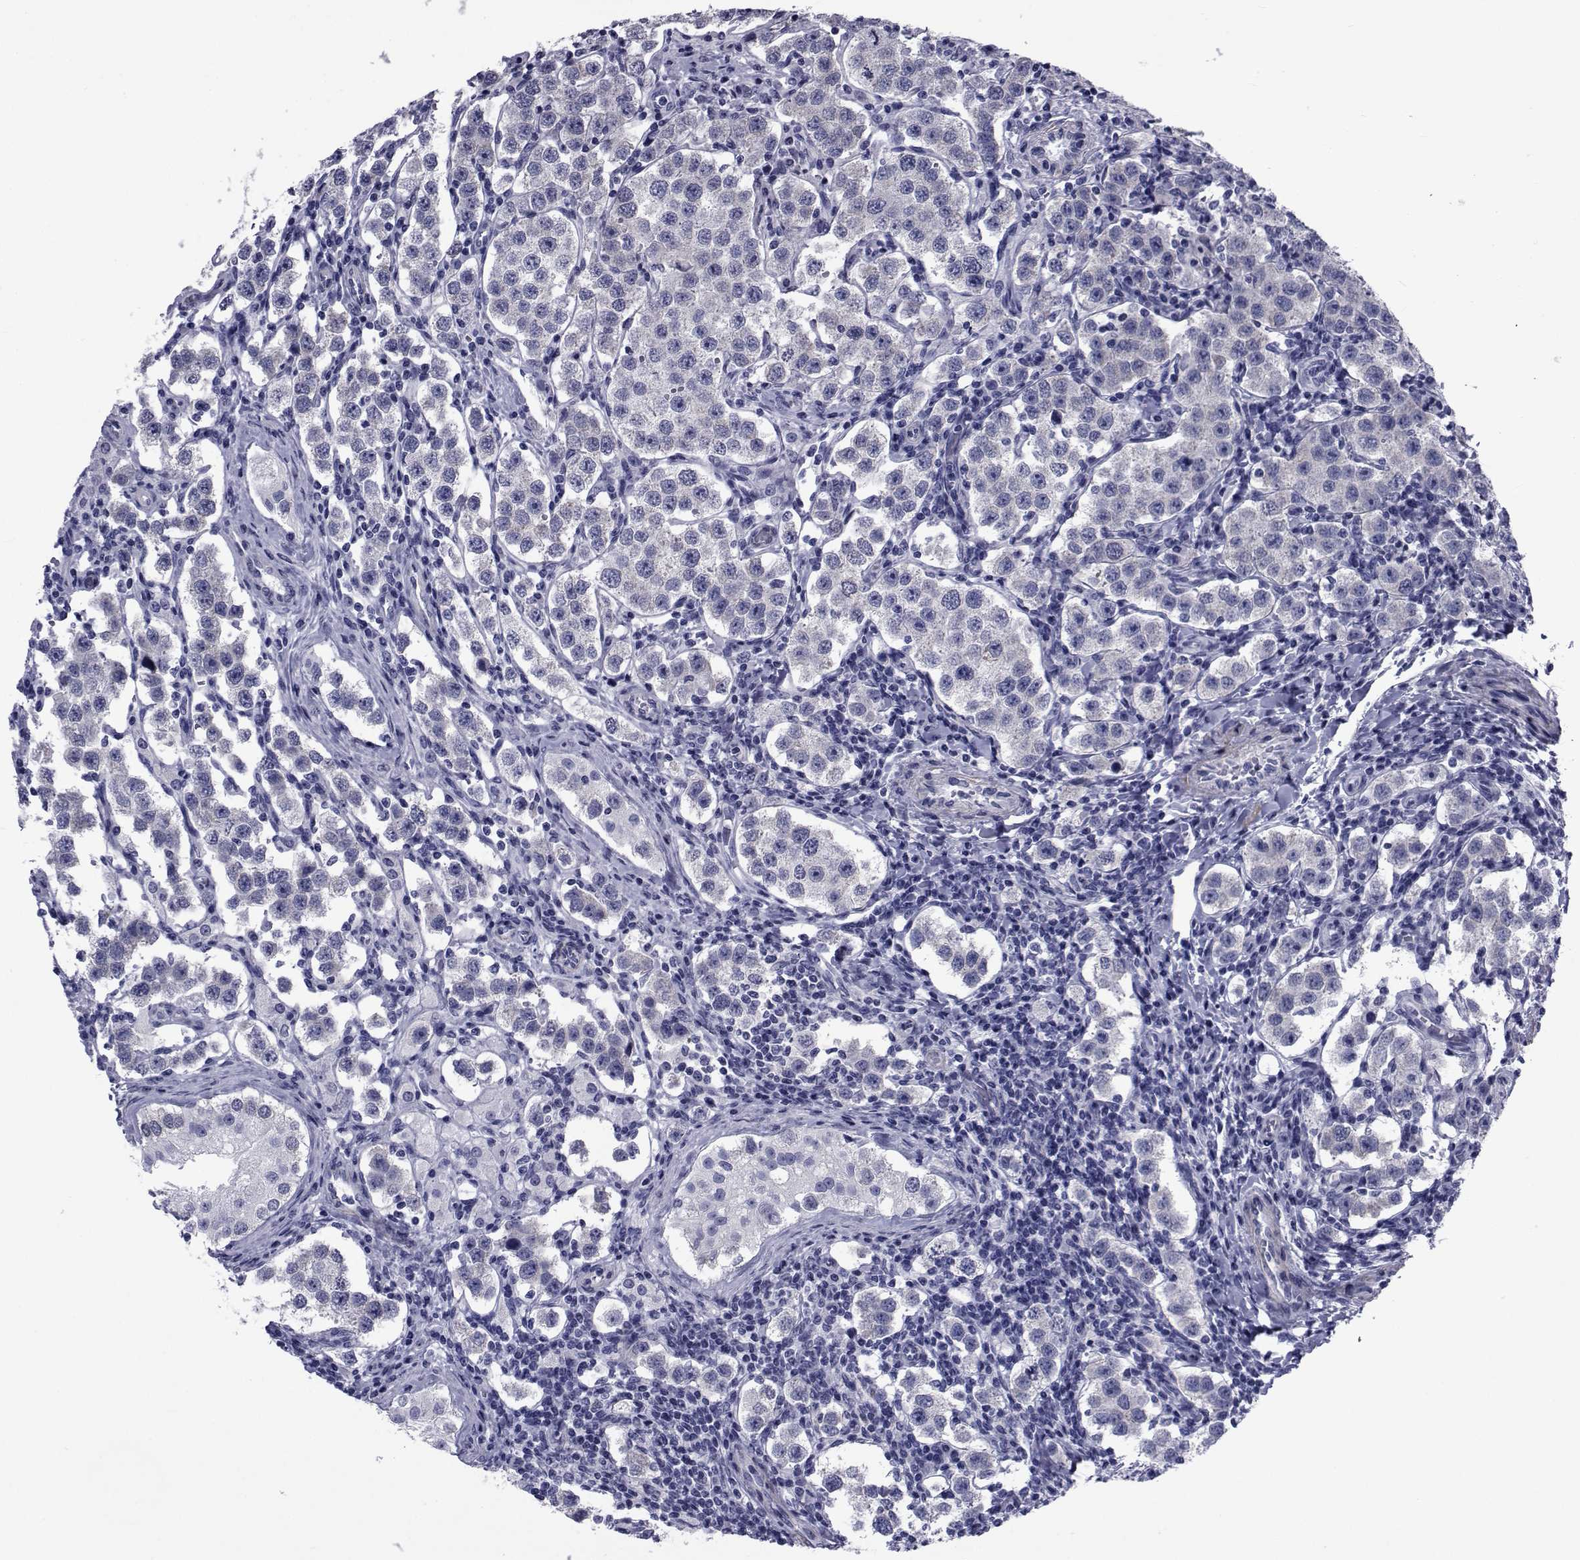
{"staining": {"intensity": "negative", "quantity": "none", "location": "none"}, "tissue": "testis cancer", "cell_type": "Tumor cells", "image_type": "cancer", "snomed": [{"axis": "morphology", "description": "Seminoma, NOS"}, {"axis": "topography", "description": "Testis"}], "caption": "Tumor cells show no significant protein expression in testis seminoma.", "gene": "GKAP1", "patient": {"sex": "male", "age": 37}}